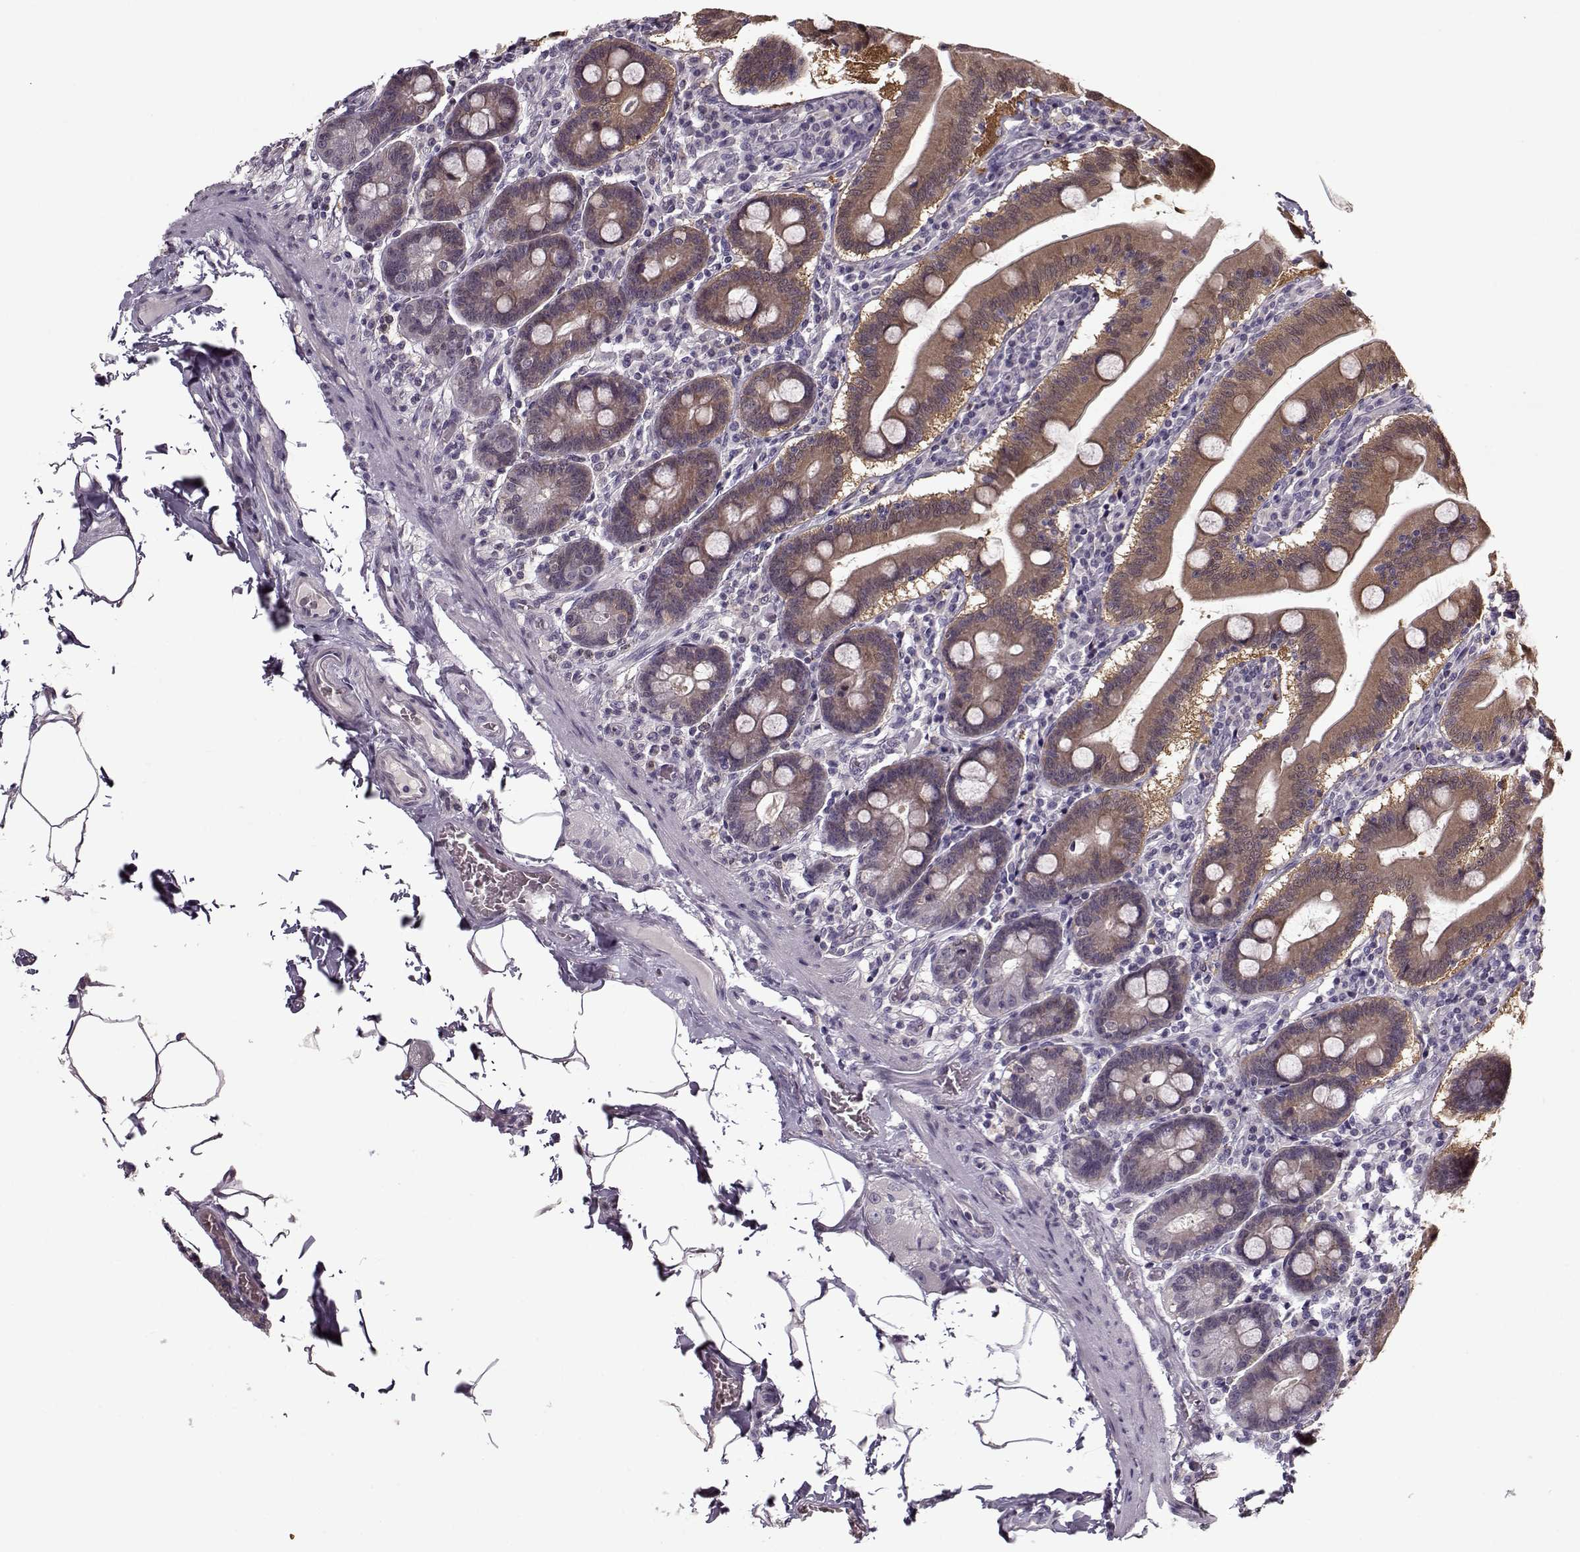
{"staining": {"intensity": "moderate", "quantity": ">75%", "location": "cytoplasmic/membranous"}, "tissue": "small intestine", "cell_type": "Glandular cells", "image_type": "normal", "snomed": [{"axis": "morphology", "description": "Normal tissue, NOS"}, {"axis": "topography", "description": "Small intestine"}], "caption": "The image displays staining of normal small intestine, revealing moderate cytoplasmic/membranous protein expression (brown color) within glandular cells.", "gene": "ACOT11", "patient": {"sex": "male", "age": 37}}